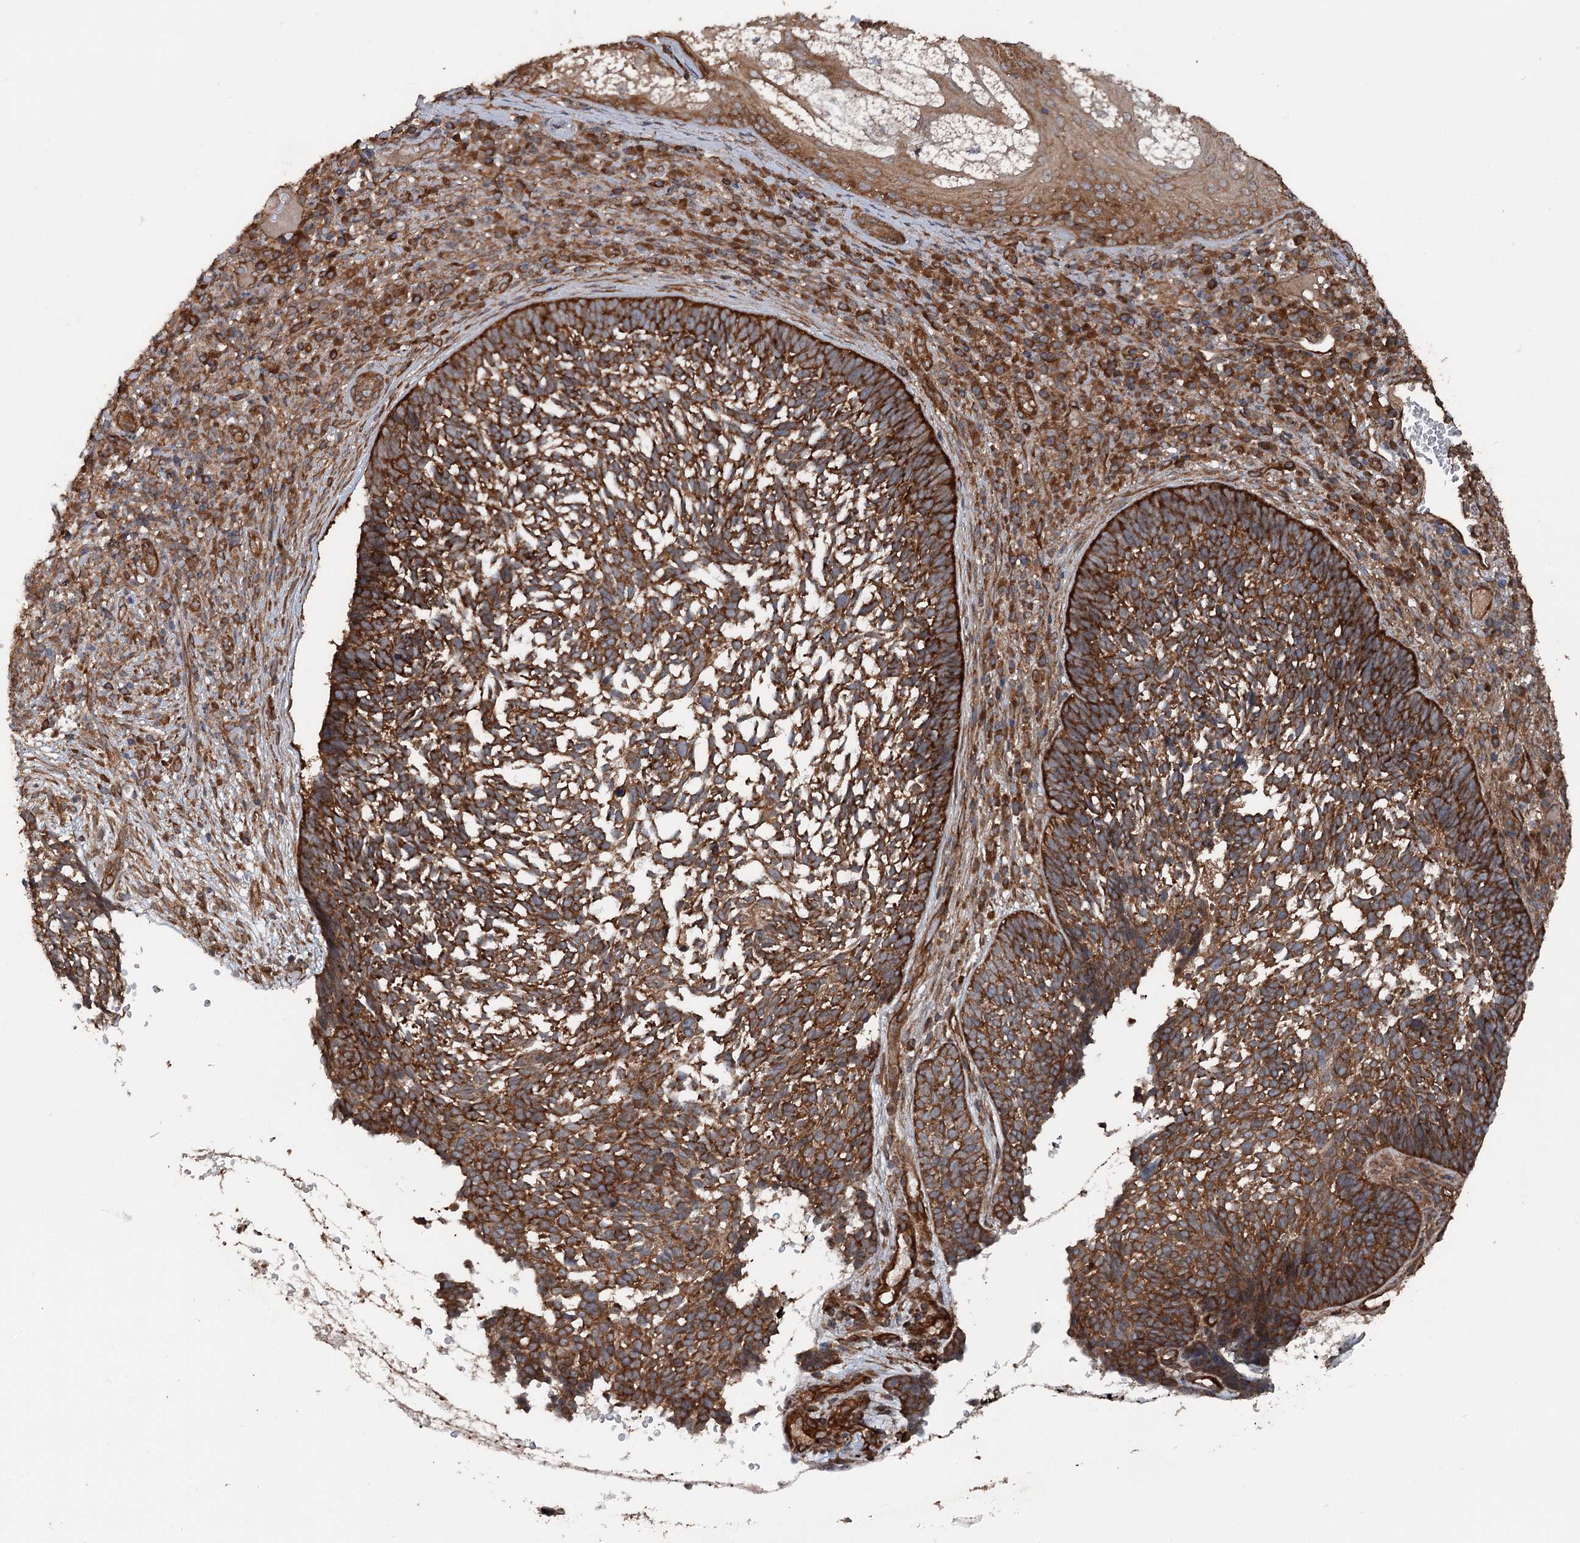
{"staining": {"intensity": "strong", "quantity": ">75%", "location": "cytoplasmic/membranous"}, "tissue": "skin cancer", "cell_type": "Tumor cells", "image_type": "cancer", "snomed": [{"axis": "morphology", "description": "Basal cell carcinoma"}, {"axis": "topography", "description": "Skin"}], "caption": "Protein staining of skin cancer tissue demonstrates strong cytoplasmic/membranous staining in about >75% of tumor cells.", "gene": "RNF214", "patient": {"sex": "male", "age": 88}}